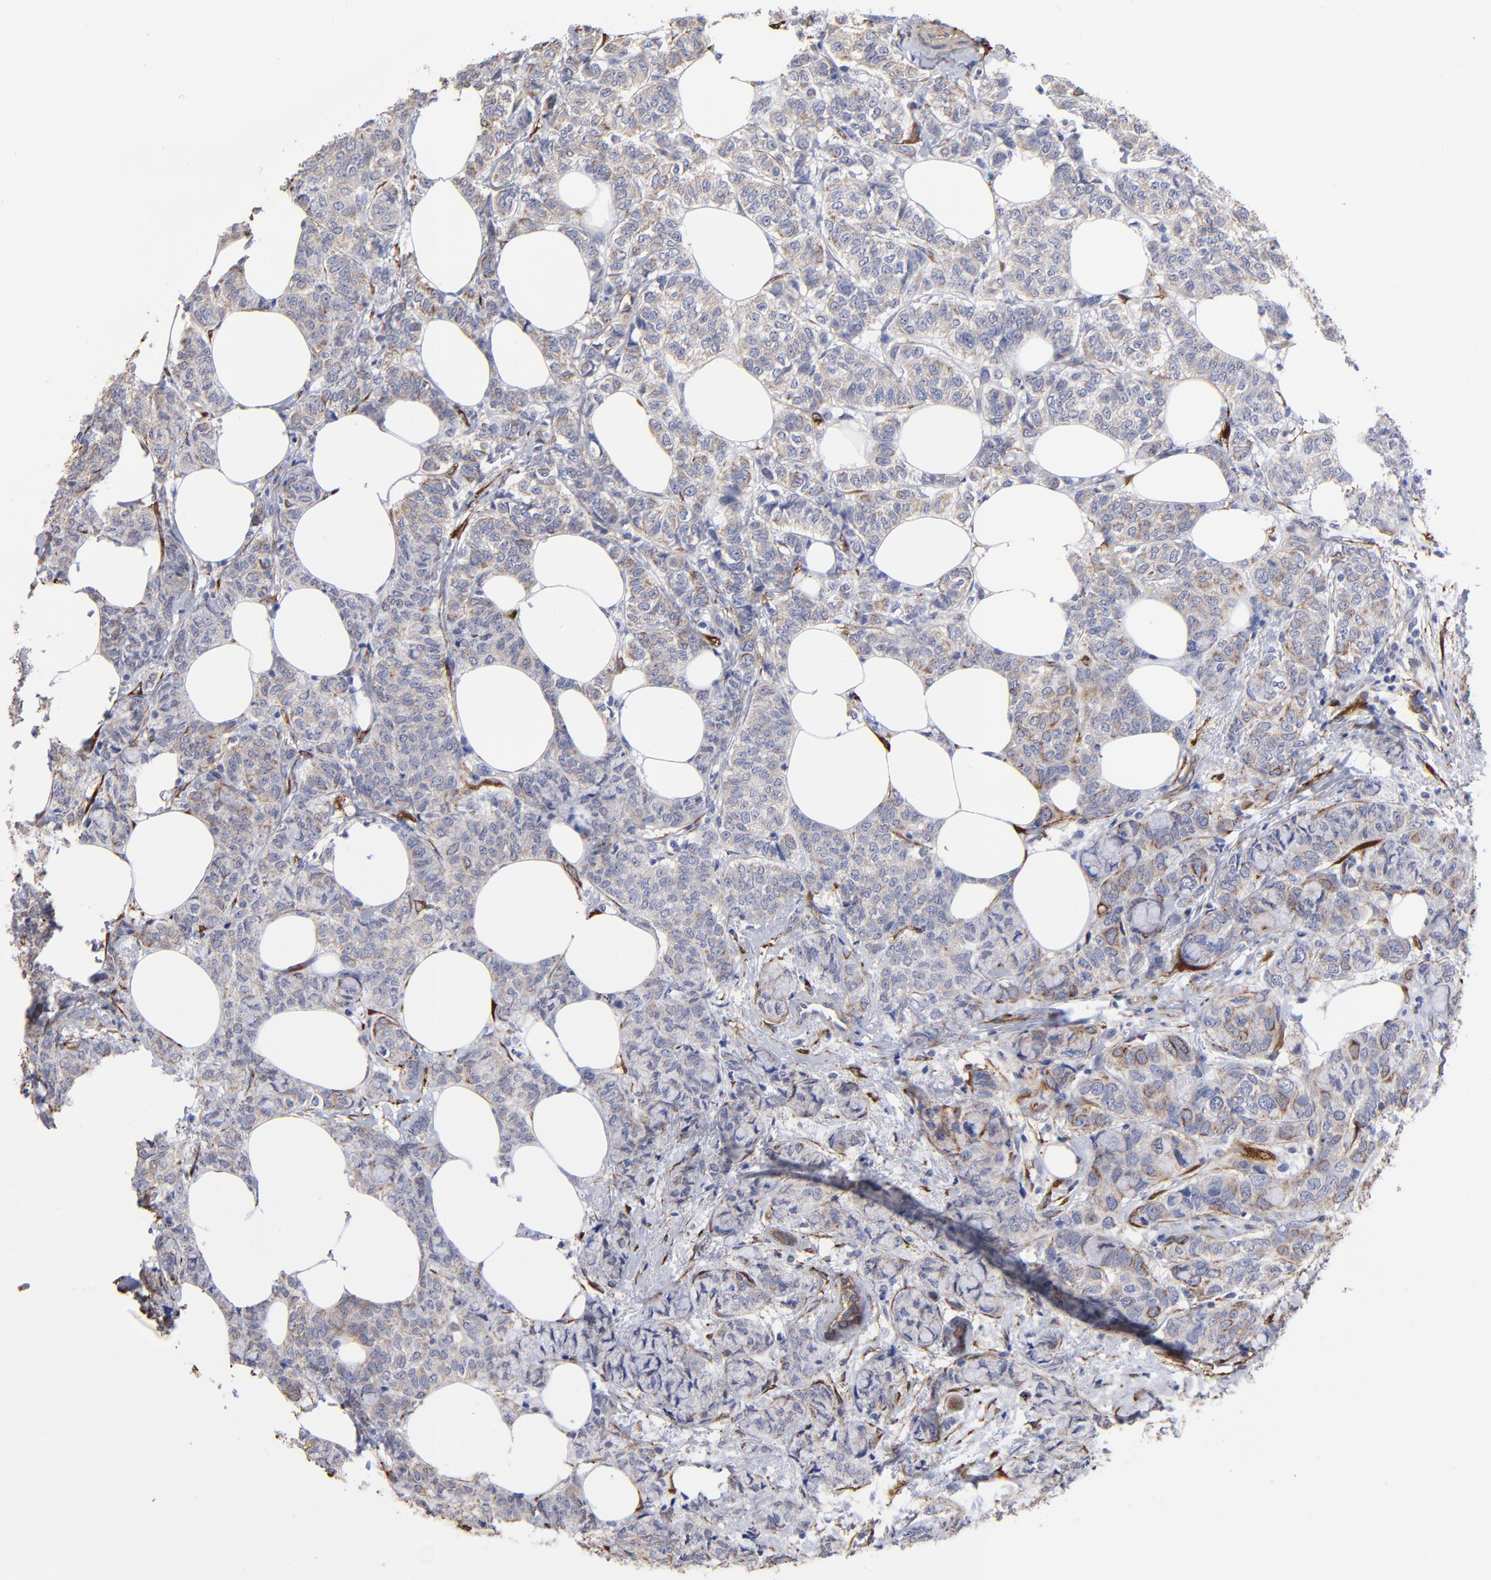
{"staining": {"intensity": "weak", "quantity": "25%-75%", "location": "cytoplasmic/membranous"}, "tissue": "breast cancer", "cell_type": "Tumor cells", "image_type": "cancer", "snomed": [{"axis": "morphology", "description": "Lobular carcinoma"}, {"axis": "topography", "description": "Breast"}], "caption": "Human breast lobular carcinoma stained for a protein (brown) exhibits weak cytoplasmic/membranous positive positivity in about 25%-75% of tumor cells.", "gene": "CILP", "patient": {"sex": "female", "age": 60}}